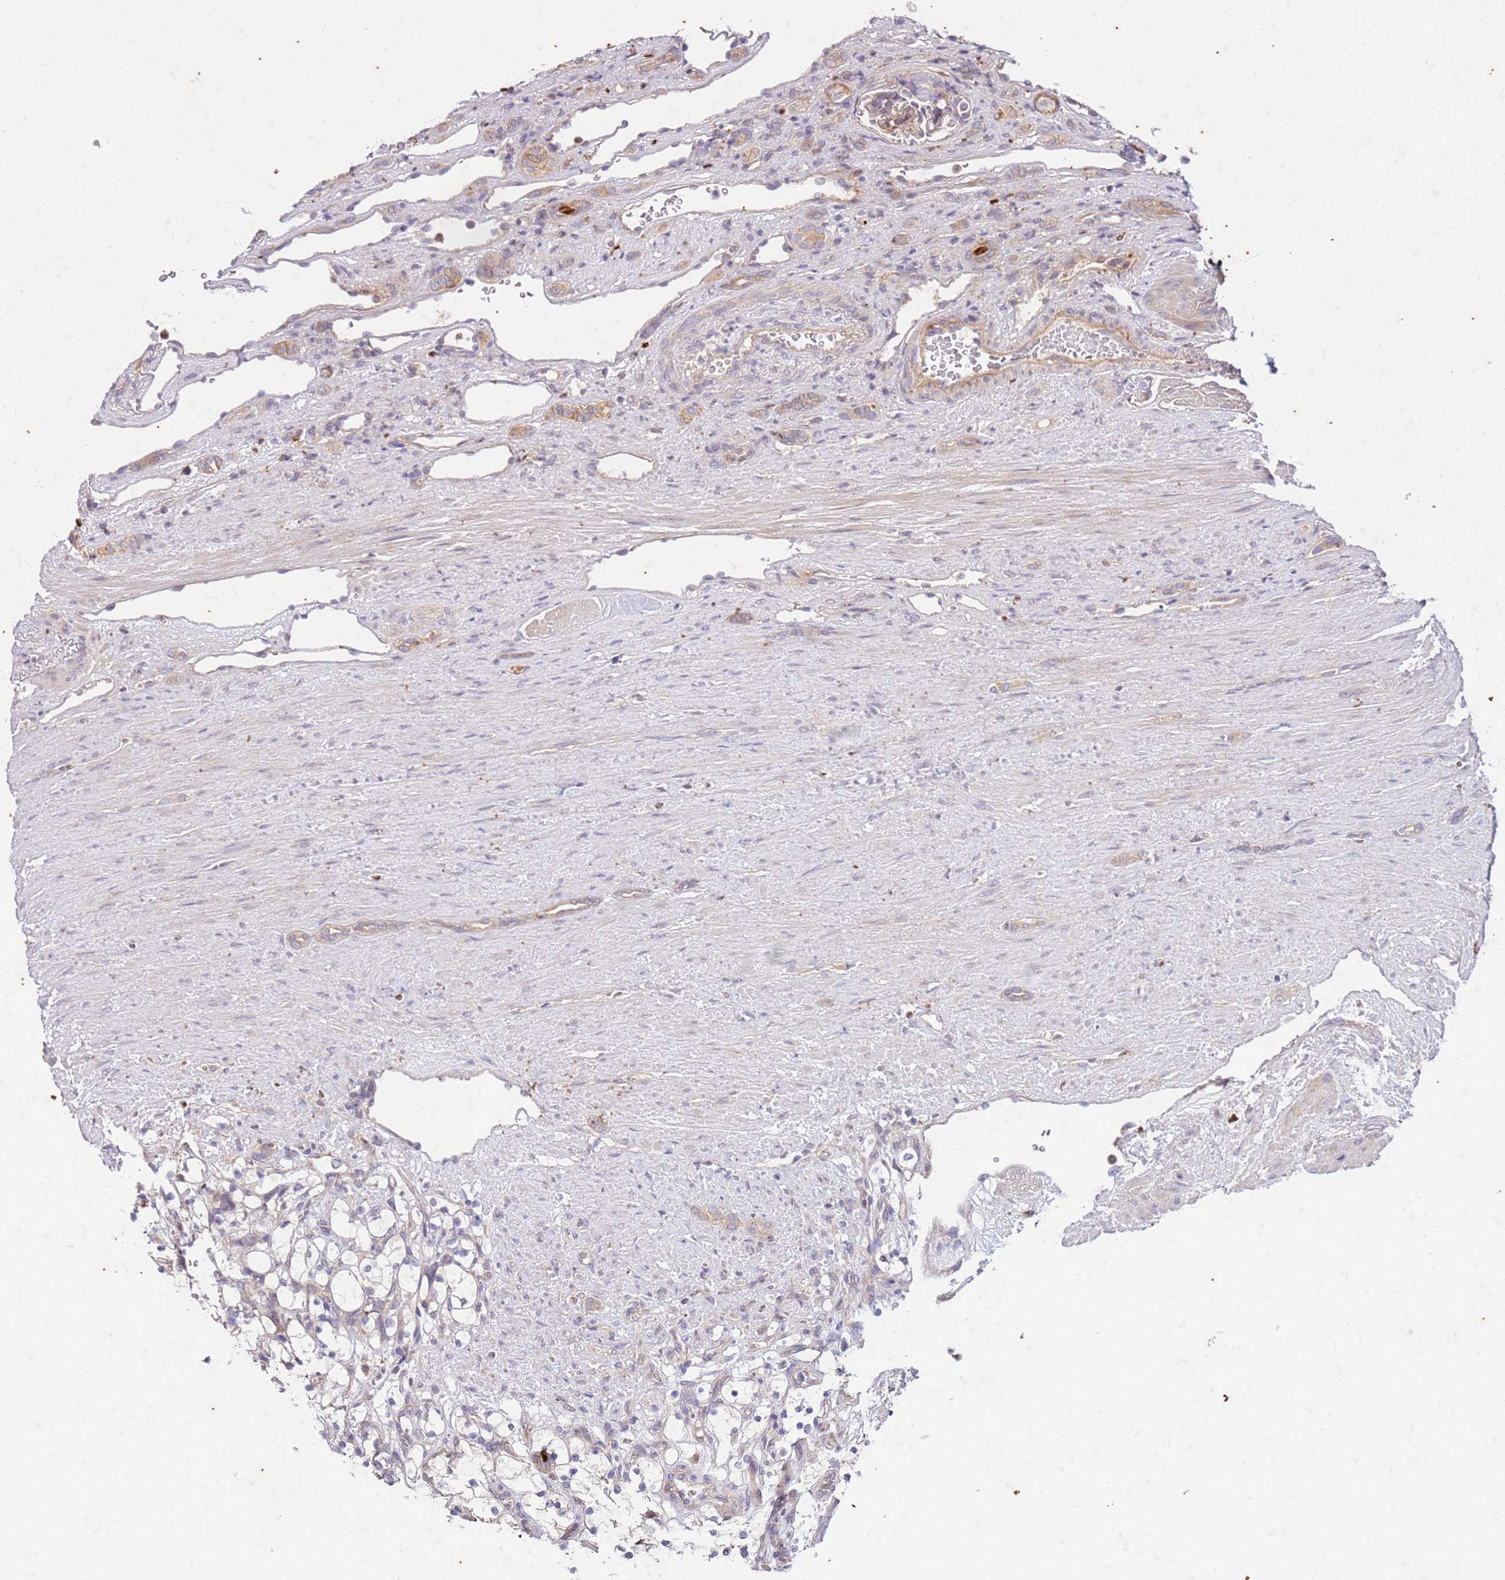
{"staining": {"intensity": "negative", "quantity": "none", "location": "none"}, "tissue": "renal cancer", "cell_type": "Tumor cells", "image_type": "cancer", "snomed": [{"axis": "morphology", "description": "Adenocarcinoma, NOS"}, {"axis": "topography", "description": "Kidney"}], "caption": "Human renal adenocarcinoma stained for a protein using immunohistochemistry (IHC) exhibits no positivity in tumor cells.", "gene": "OSBP", "patient": {"sex": "female", "age": 69}}